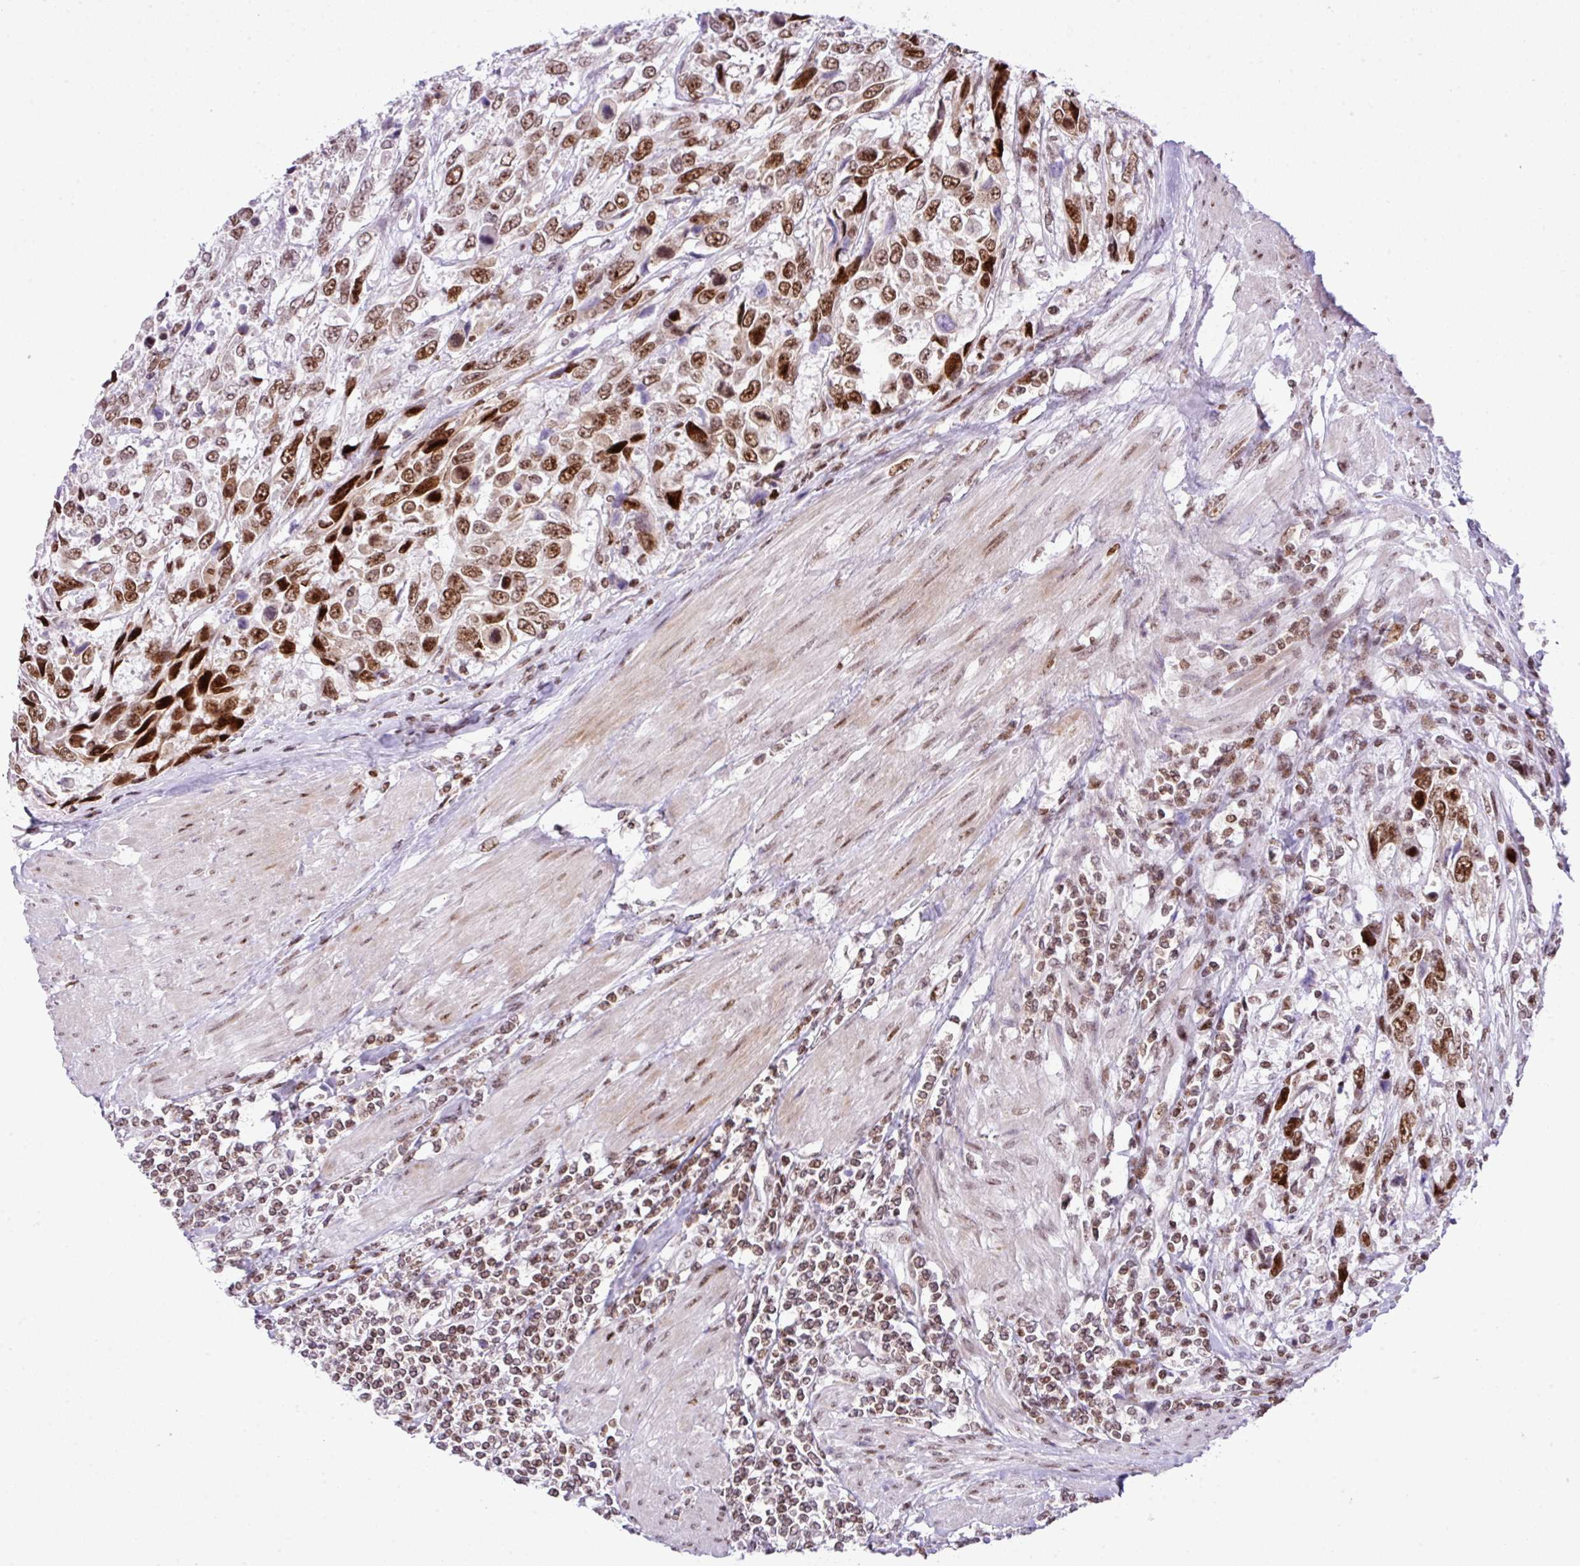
{"staining": {"intensity": "moderate", "quantity": ">75%", "location": "nuclear"}, "tissue": "urothelial cancer", "cell_type": "Tumor cells", "image_type": "cancer", "snomed": [{"axis": "morphology", "description": "Urothelial carcinoma, High grade"}, {"axis": "topography", "description": "Urinary bladder"}], "caption": "The photomicrograph reveals immunohistochemical staining of urothelial carcinoma (high-grade). There is moderate nuclear expression is identified in approximately >75% of tumor cells. (IHC, brightfield microscopy, high magnification).", "gene": "CCDC137", "patient": {"sex": "female", "age": 70}}